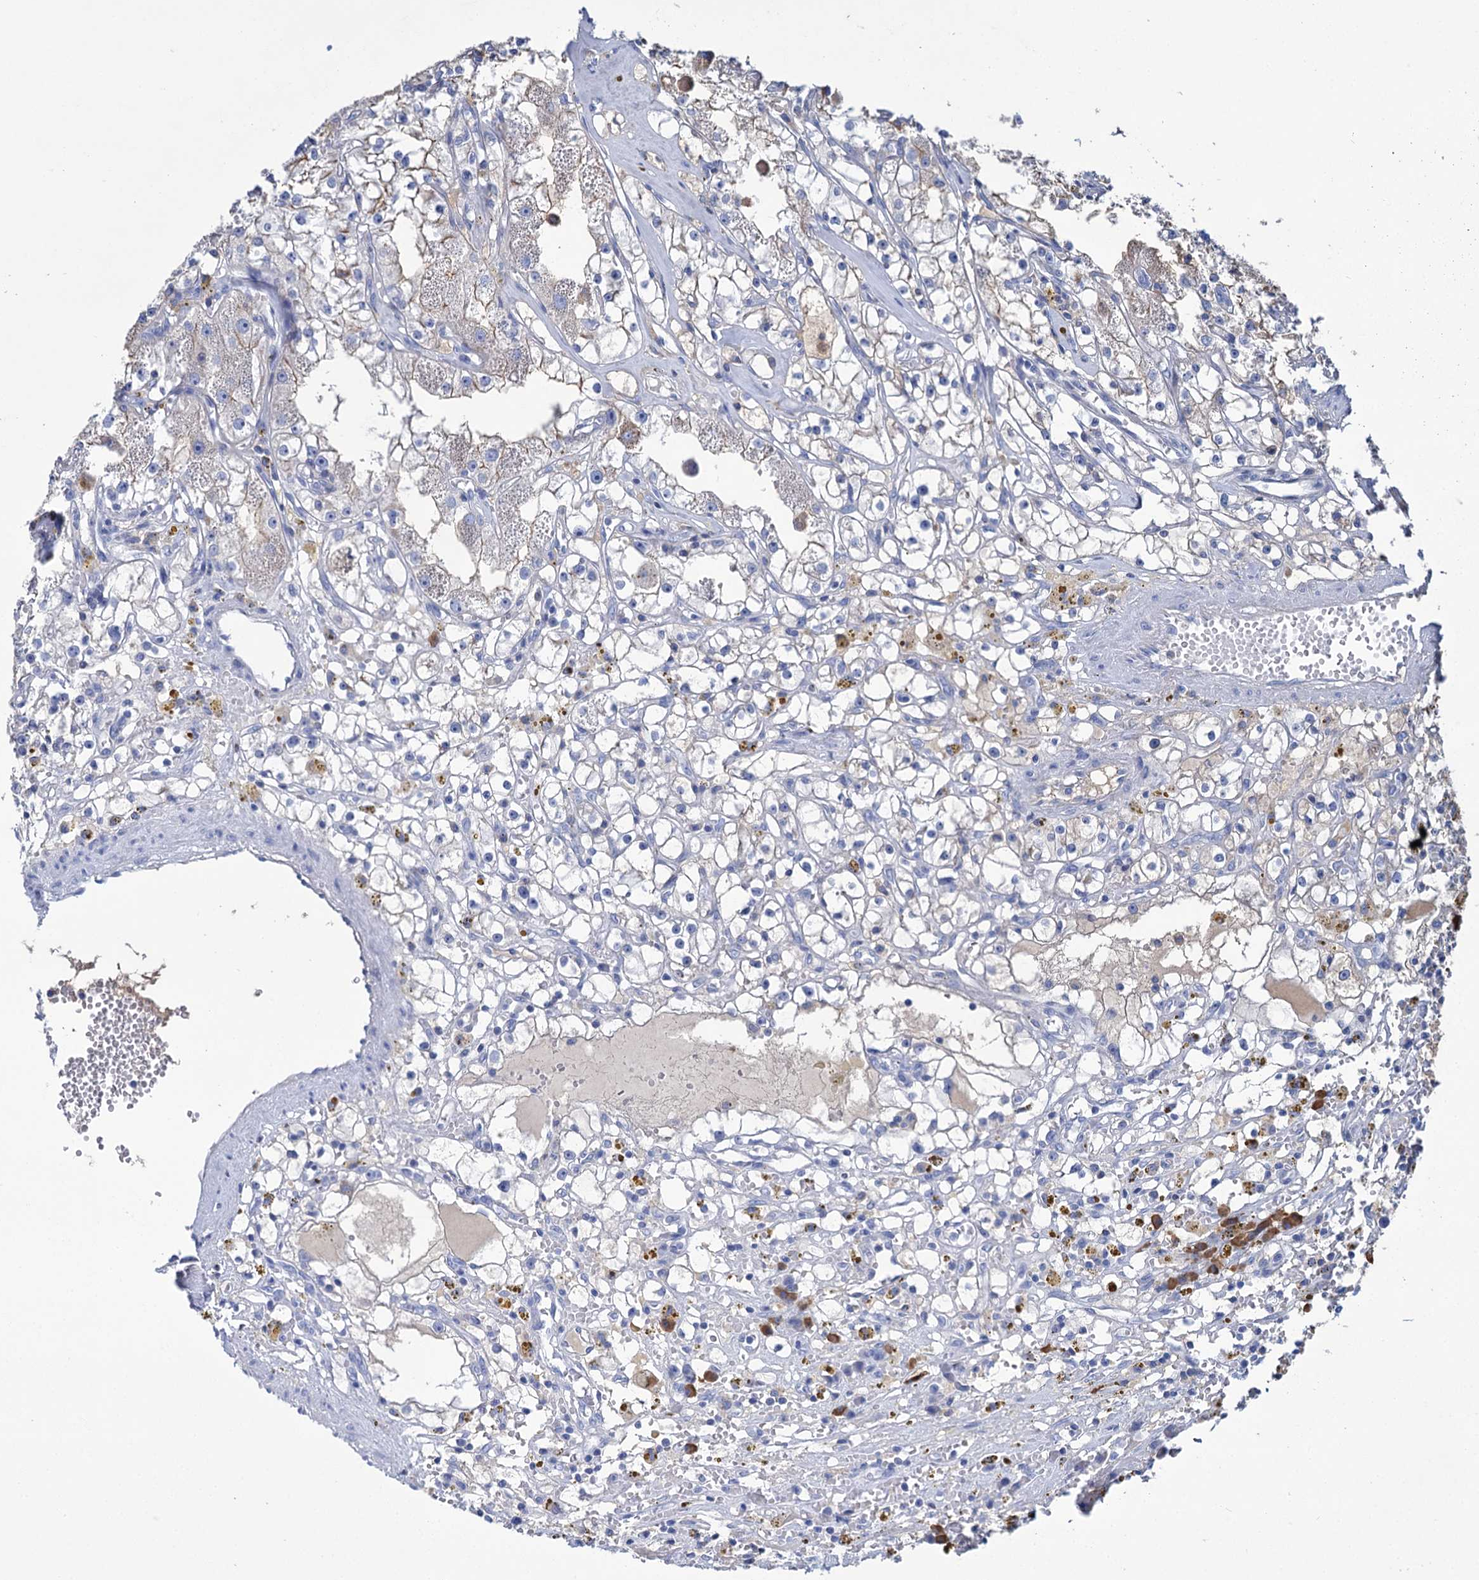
{"staining": {"intensity": "weak", "quantity": "<25%", "location": "cytoplasmic/membranous"}, "tissue": "renal cancer", "cell_type": "Tumor cells", "image_type": "cancer", "snomed": [{"axis": "morphology", "description": "Adenocarcinoma, NOS"}, {"axis": "topography", "description": "Kidney"}], "caption": "DAB immunohistochemical staining of adenocarcinoma (renal) exhibits no significant expression in tumor cells. The staining is performed using DAB brown chromogen with nuclei counter-stained in using hematoxylin.", "gene": "FBXW12", "patient": {"sex": "male", "age": 56}}